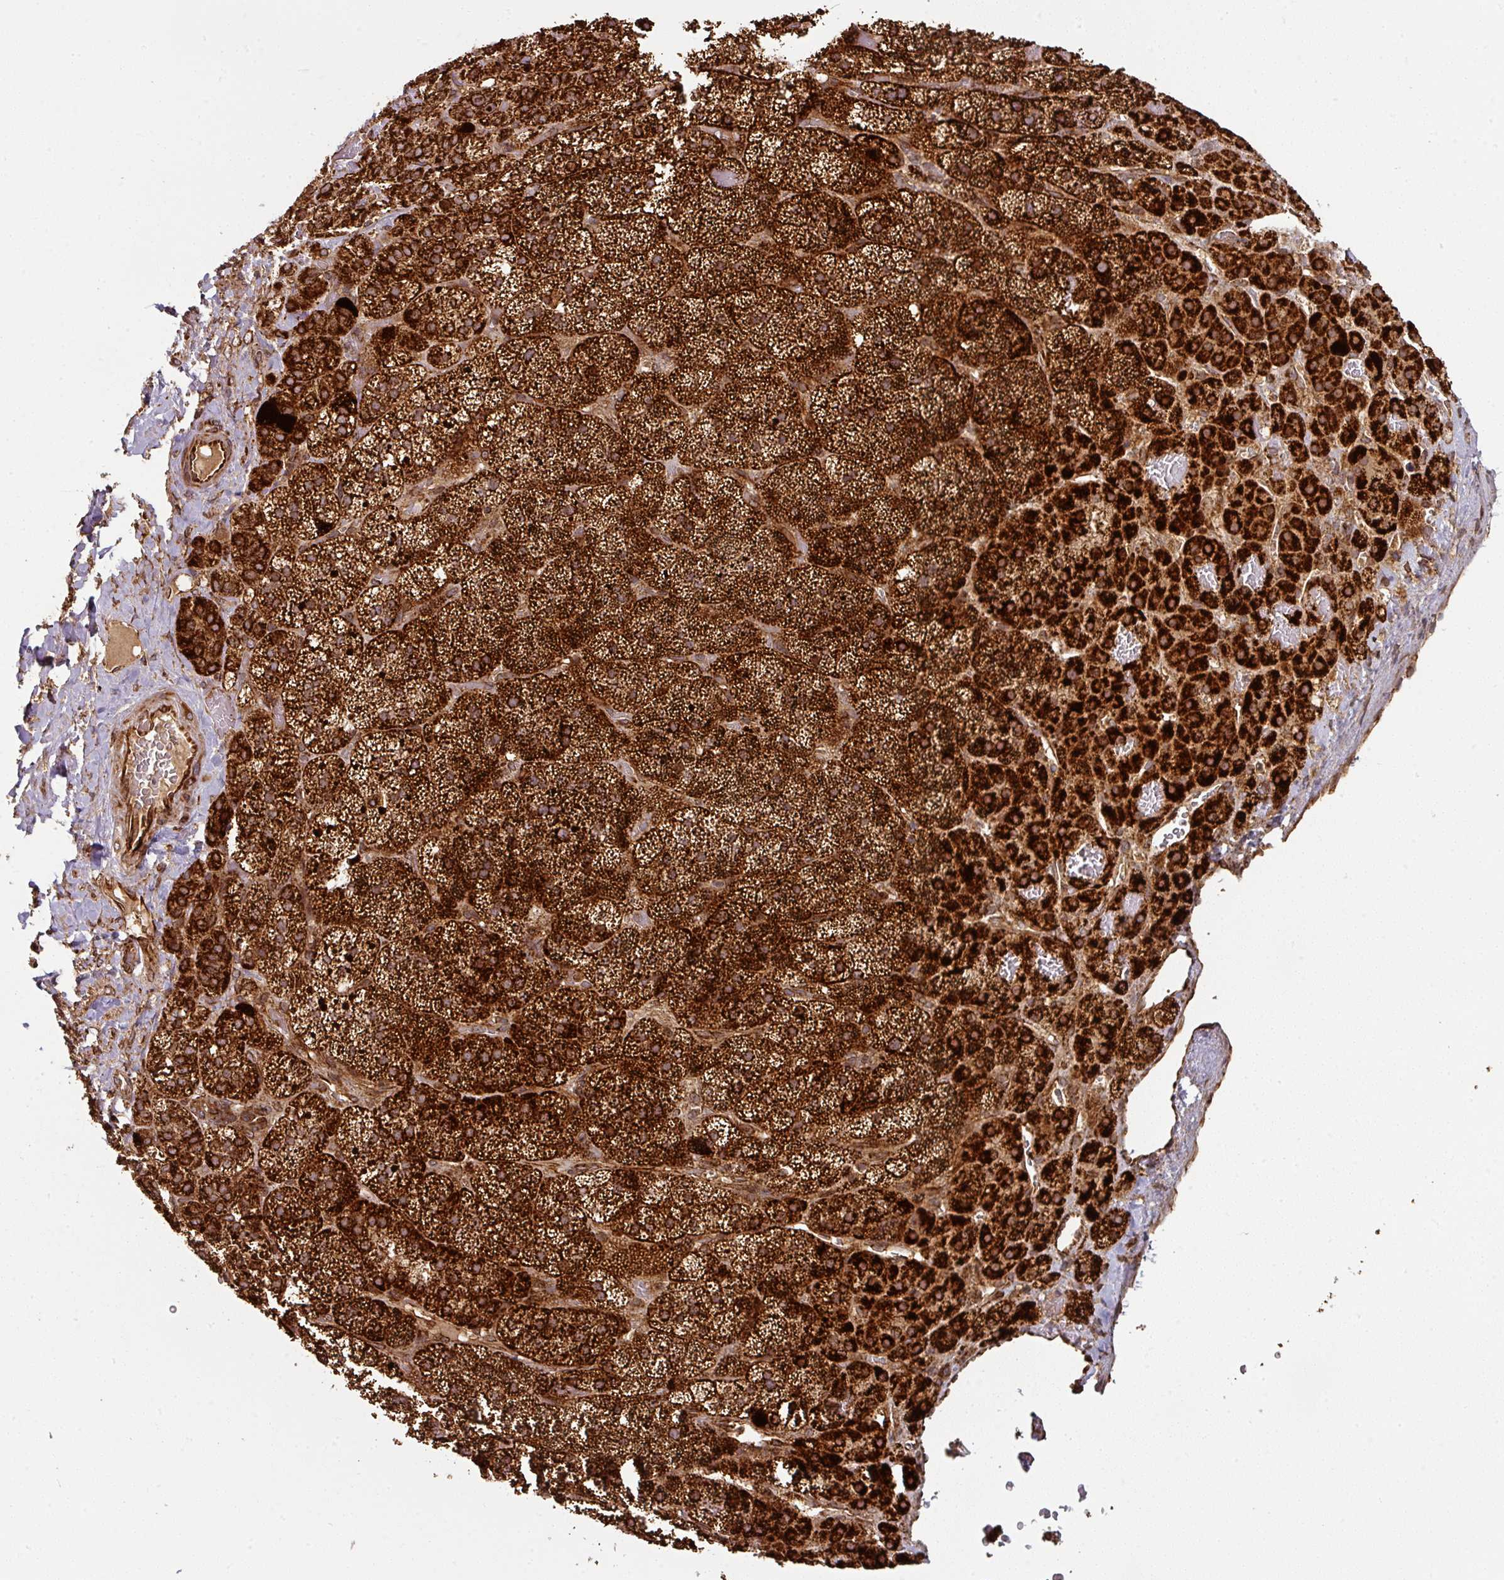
{"staining": {"intensity": "strong", "quantity": ">75%", "location": "cytoplasmic/membranous"}, "tissue": "adrenal gland", "cell_type": "Glandular cells", "image_type": "normal", "snomed": [{"axis": "morphology", "description": "Normal tissue, NOS"}, {"axis": "topography", "description": "Adrenal gland"}], "caption": "Benign adrenal gland exhibits strong cytoplasmic/membranous staining in about >75% of glandular cells, visualized by immunohistochemistry.", "gene": "TRAP1", "patient": {"sex": "male", "age": 57}}